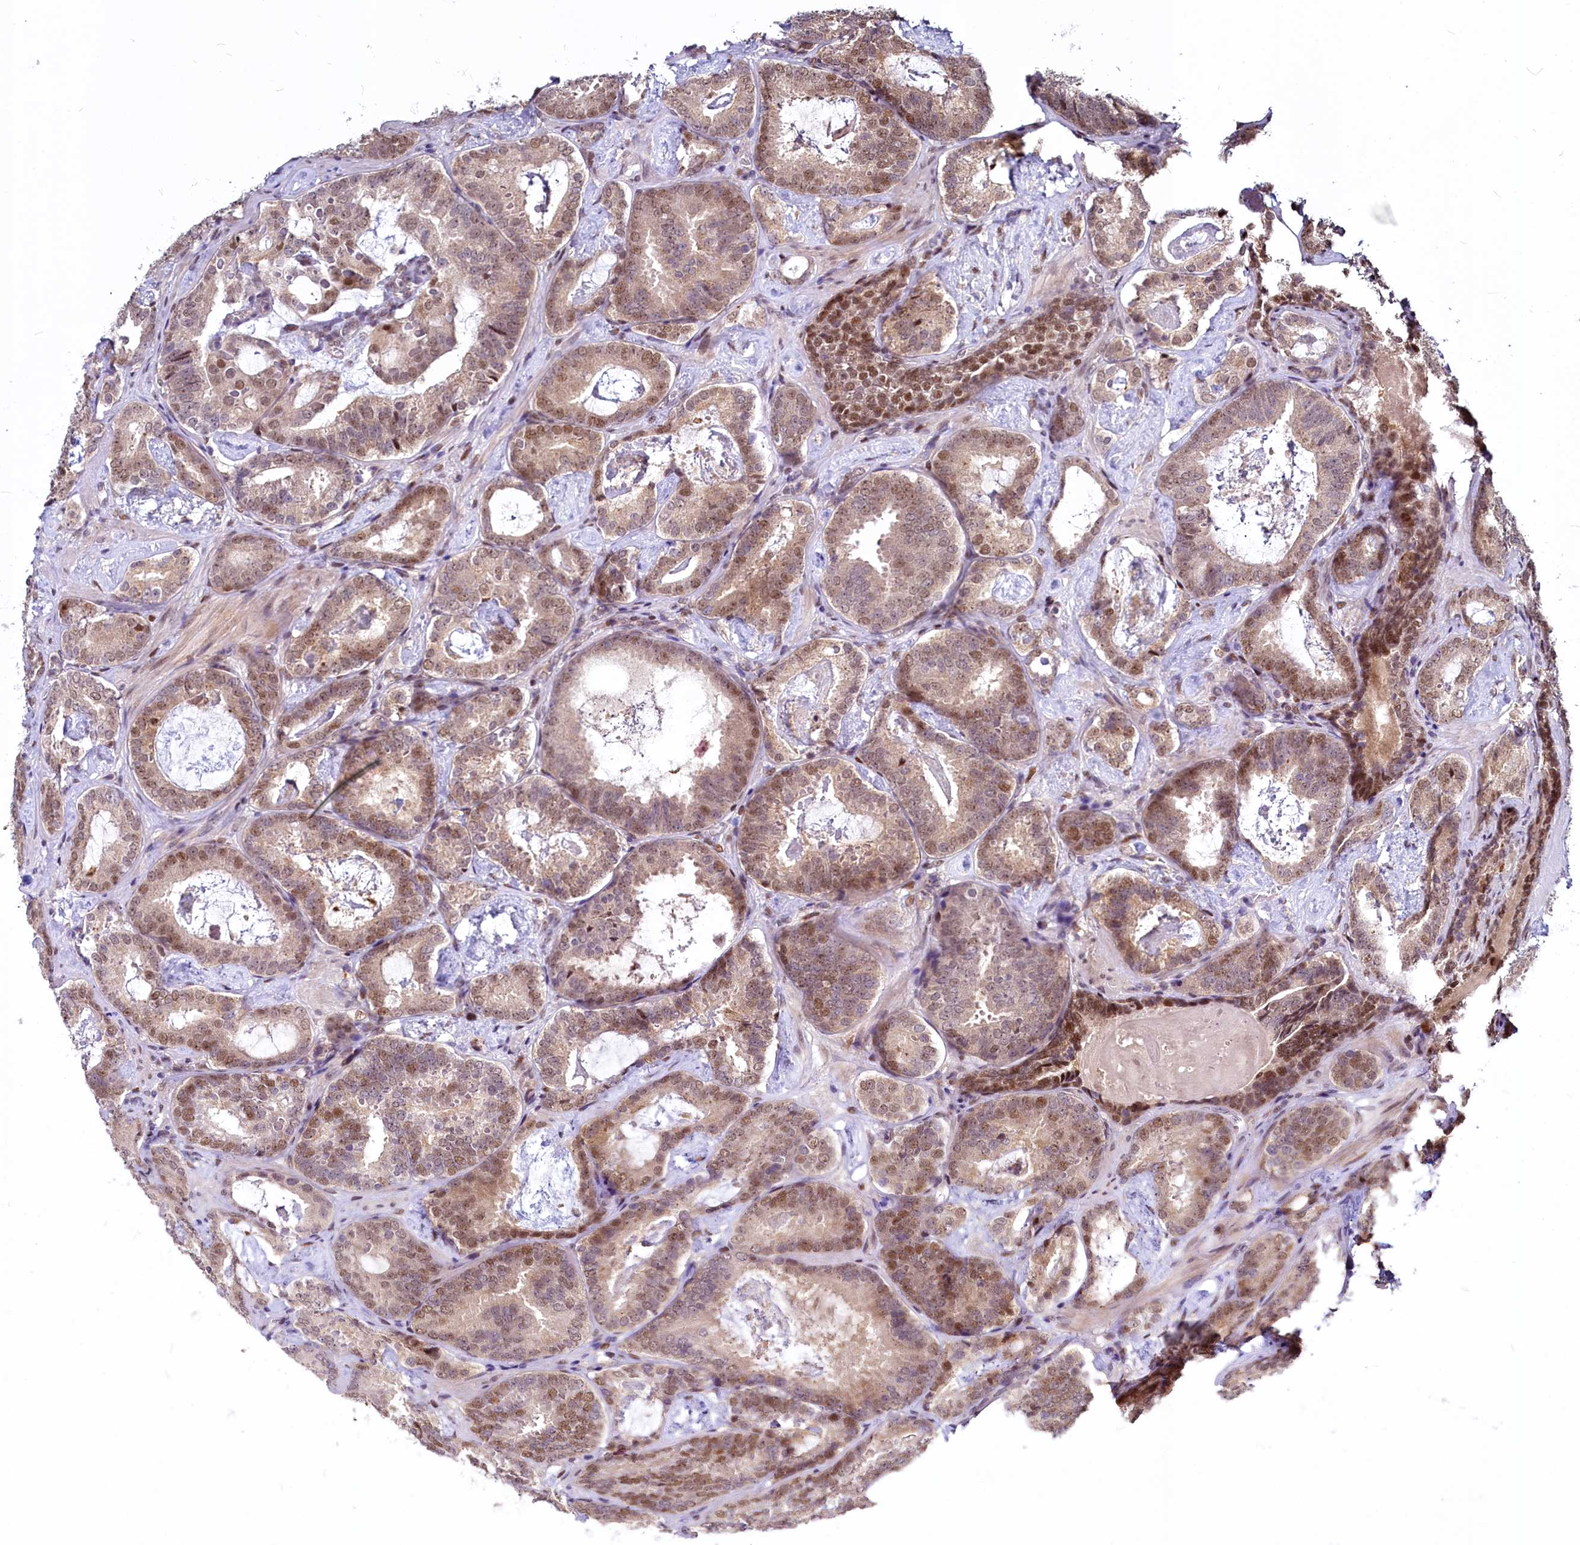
{"staining": {"intensity": "moderate", "quantity": ">75%", "location": "nuclear"}, "tissue": "prostate cancer", "cell_type": "Tumor cells", "image_type": "cancer", "snomed": [{"axis": "morphology", "description": "Adenocarcinoma, Low grade"}, {"axis": "topography", "description": "Prostate"}], "caption": "Protein analysis of prostate adenocarcinoma (low-grade) tissue shows moderate nuclear positivity in about >75% of tumor cells.", "gene": "MAML2", "patient": {"sex": "male", "age": 60}}